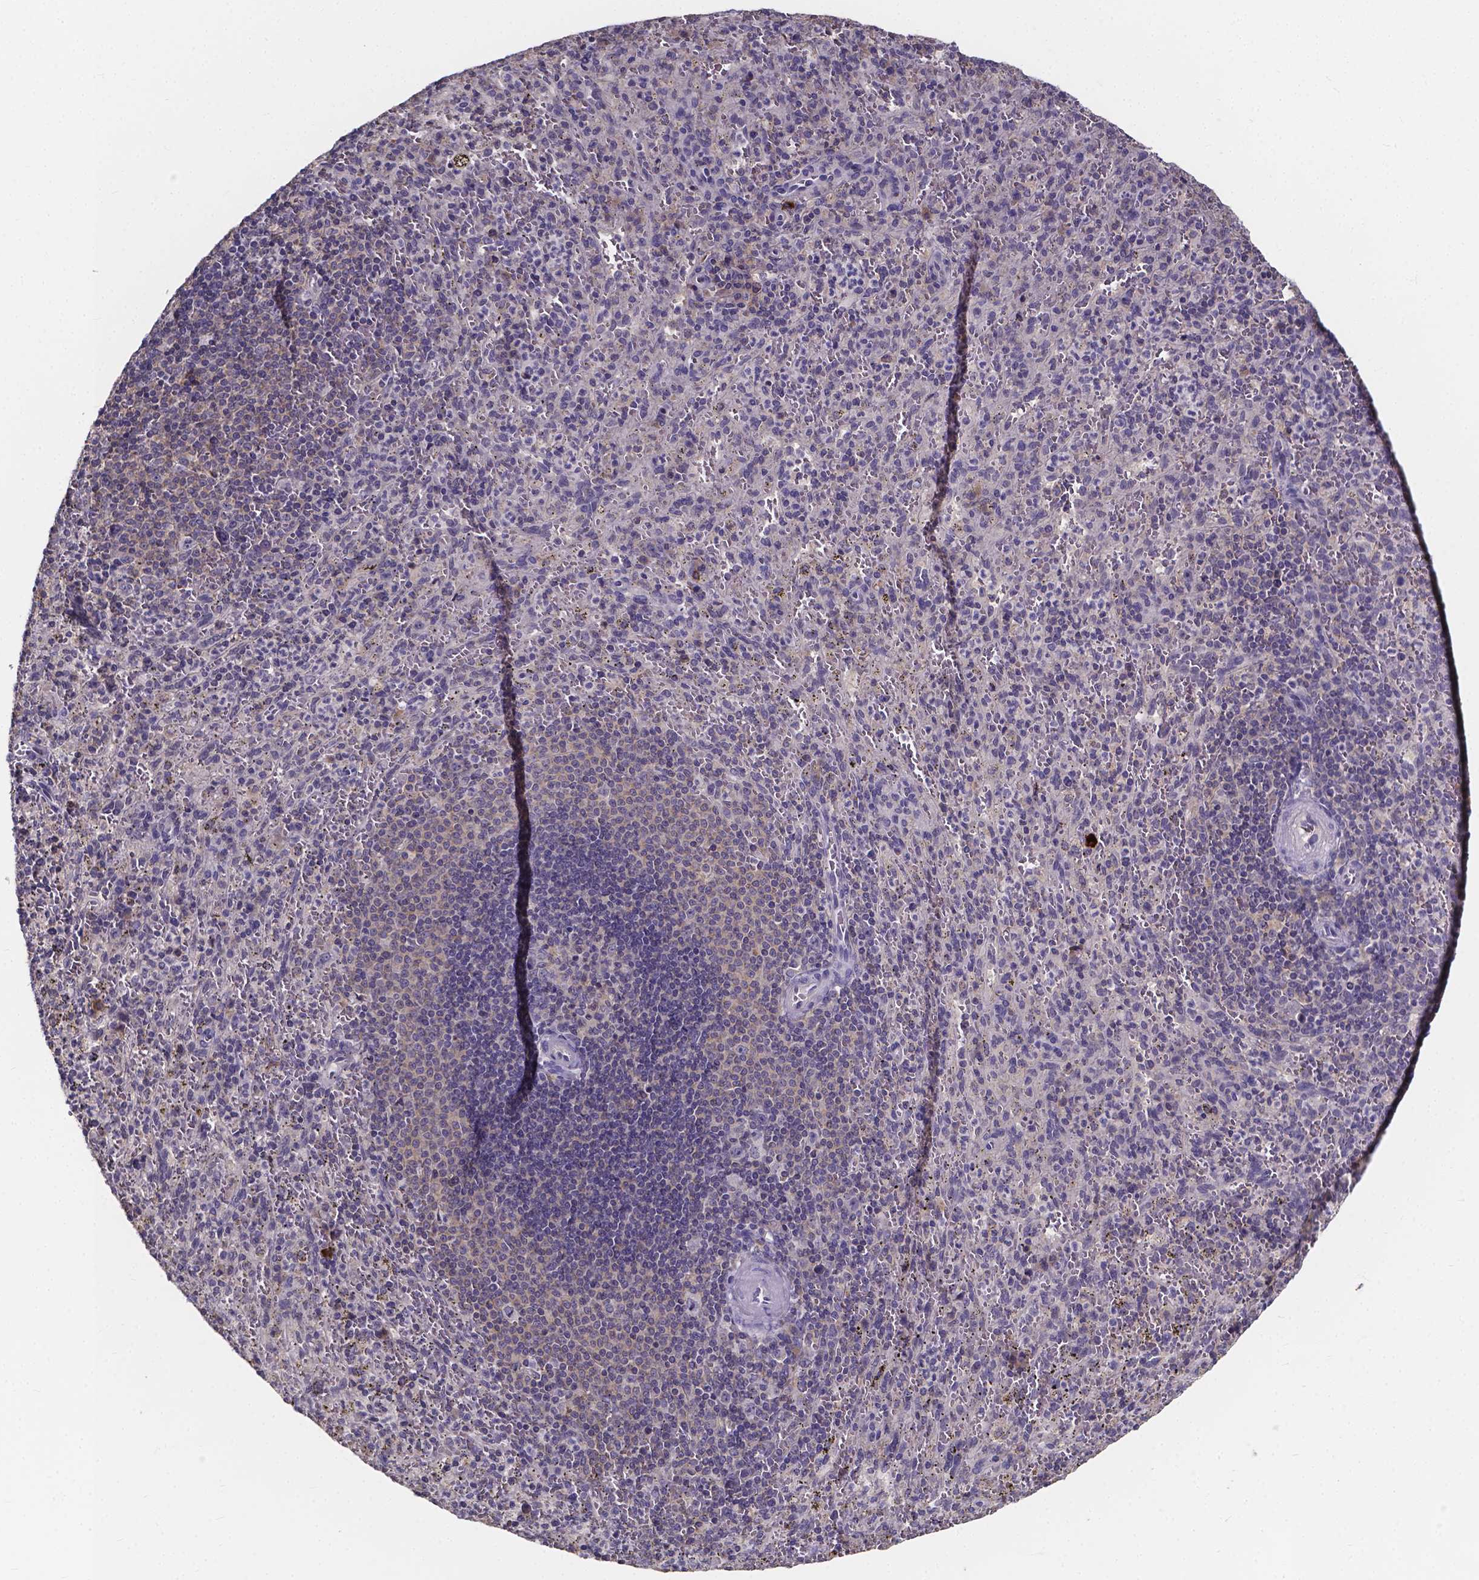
{"staining": {"intensity": "negative", "quantity": "none", "location": "none"}, "tissue": "spleen", "cell_type": "Cells in red pulp", "image_type": "normal", "snomed": [{"axis": "morphology", "description": "Normal tissue, NOS"}, {"axis": "topography", "description": "Spleen"}], "caption": "Human spleen stained for a protein using immunohistochemistry exhibits no expression in cells in red pulp.", "gene": "SPOCD1", "patient": {"sex": "male", "age": 57}}